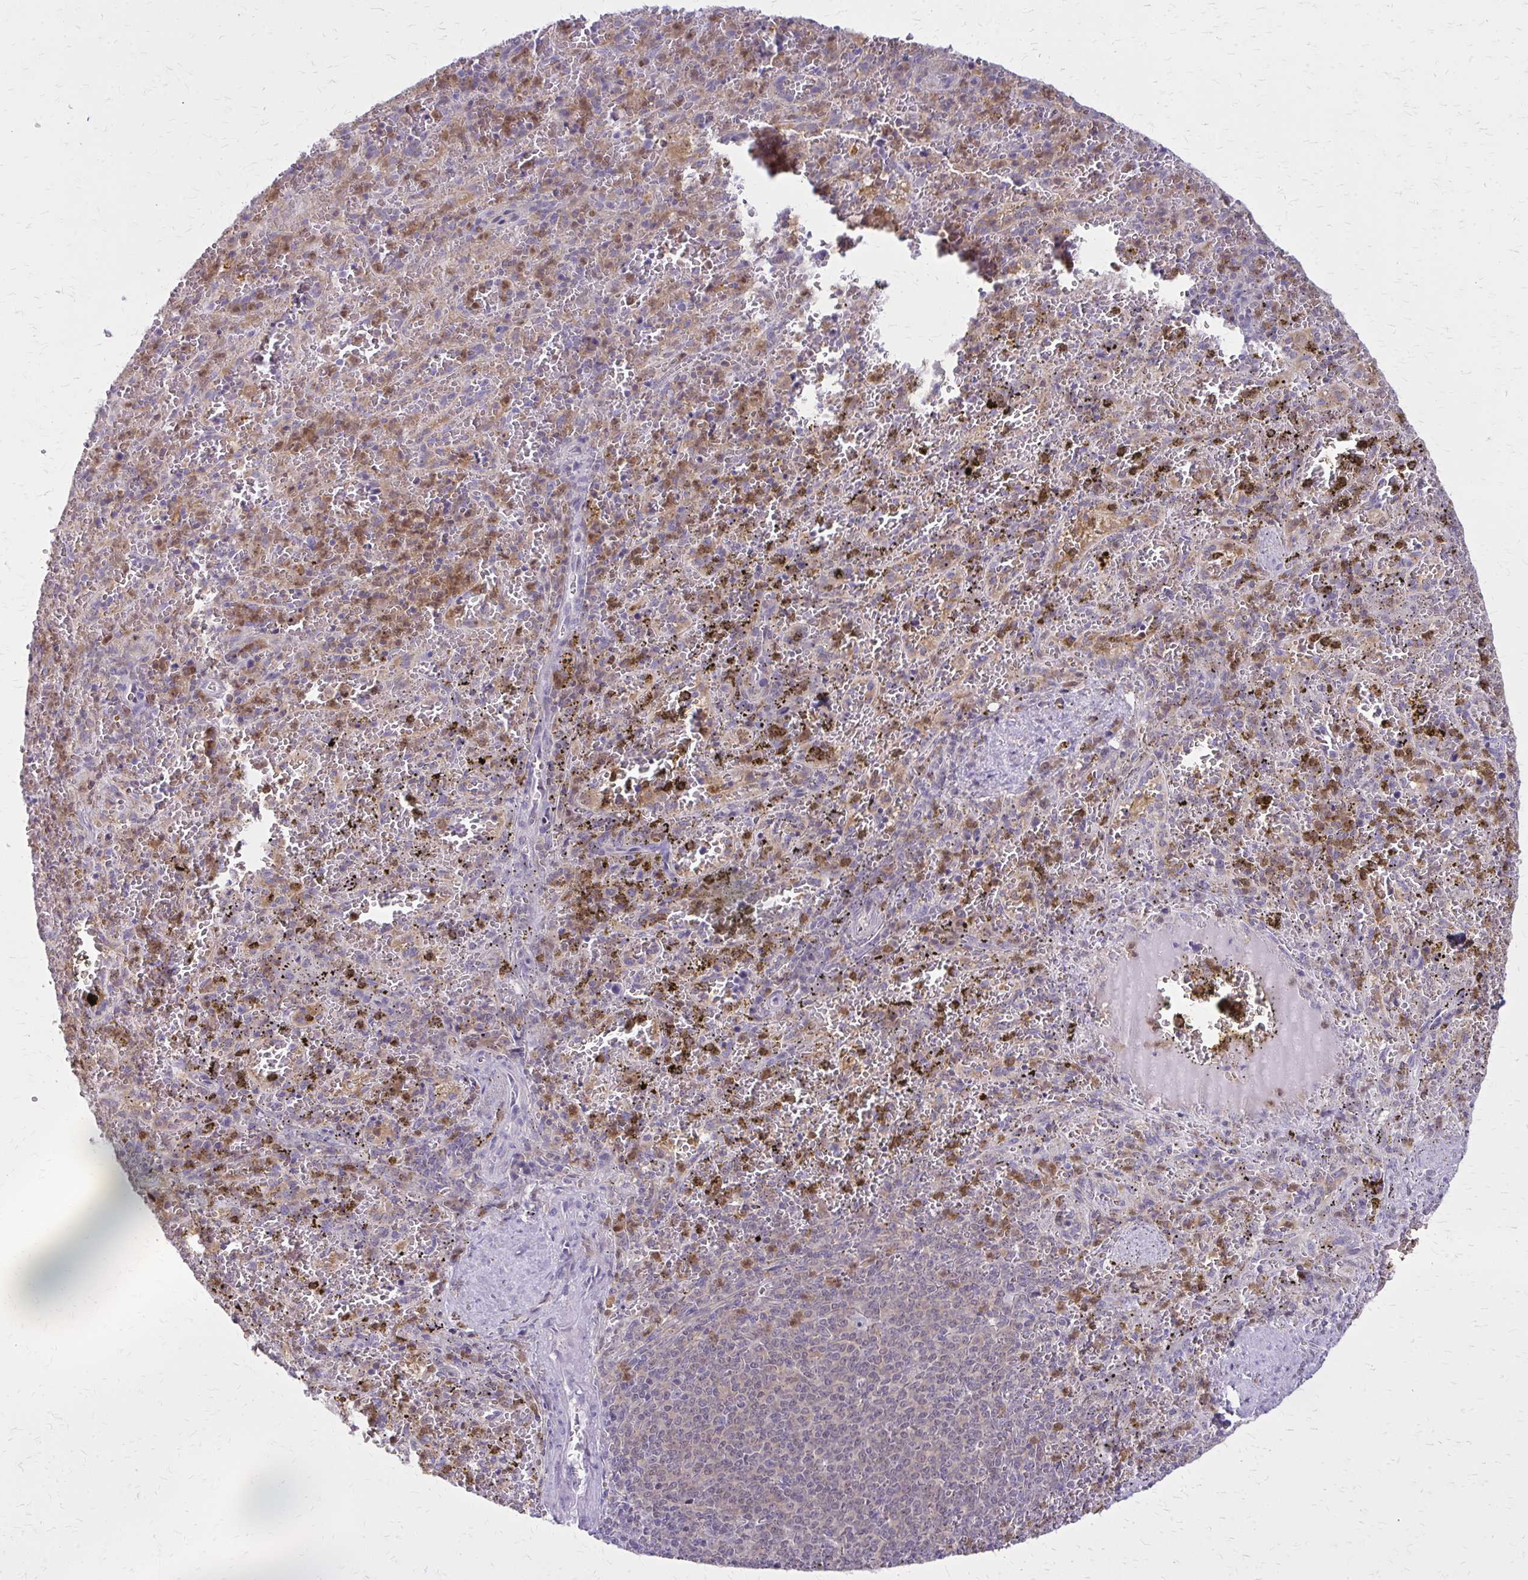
{"staining": {"intensity": "moderate", "quantity": "<25%", "location": "cytoplasmic/membranous"}, "tissue": "spleen", "cell_type": "Cells in red pulp", "image_type": "normal", "snomed": [{"axis": "morphology", "description": "Normal tissue, NOS"}, {"axis": "topography", "description": "Spleen"}], "caption": "Immunohistochemistry staining of normal spleen, which exhibits low levels of moderate cytoplasmic/membranous expression in approximately <25% of cells in red pulp indicating moderate cytoplasmic/membranous protein staining. The staining was performed using DAB (brown) for protein detection and nuclei were counterstained in hematoxylin (blue).", "gene": "GLRX", "patient": {"sex": "female", "age": 50}}